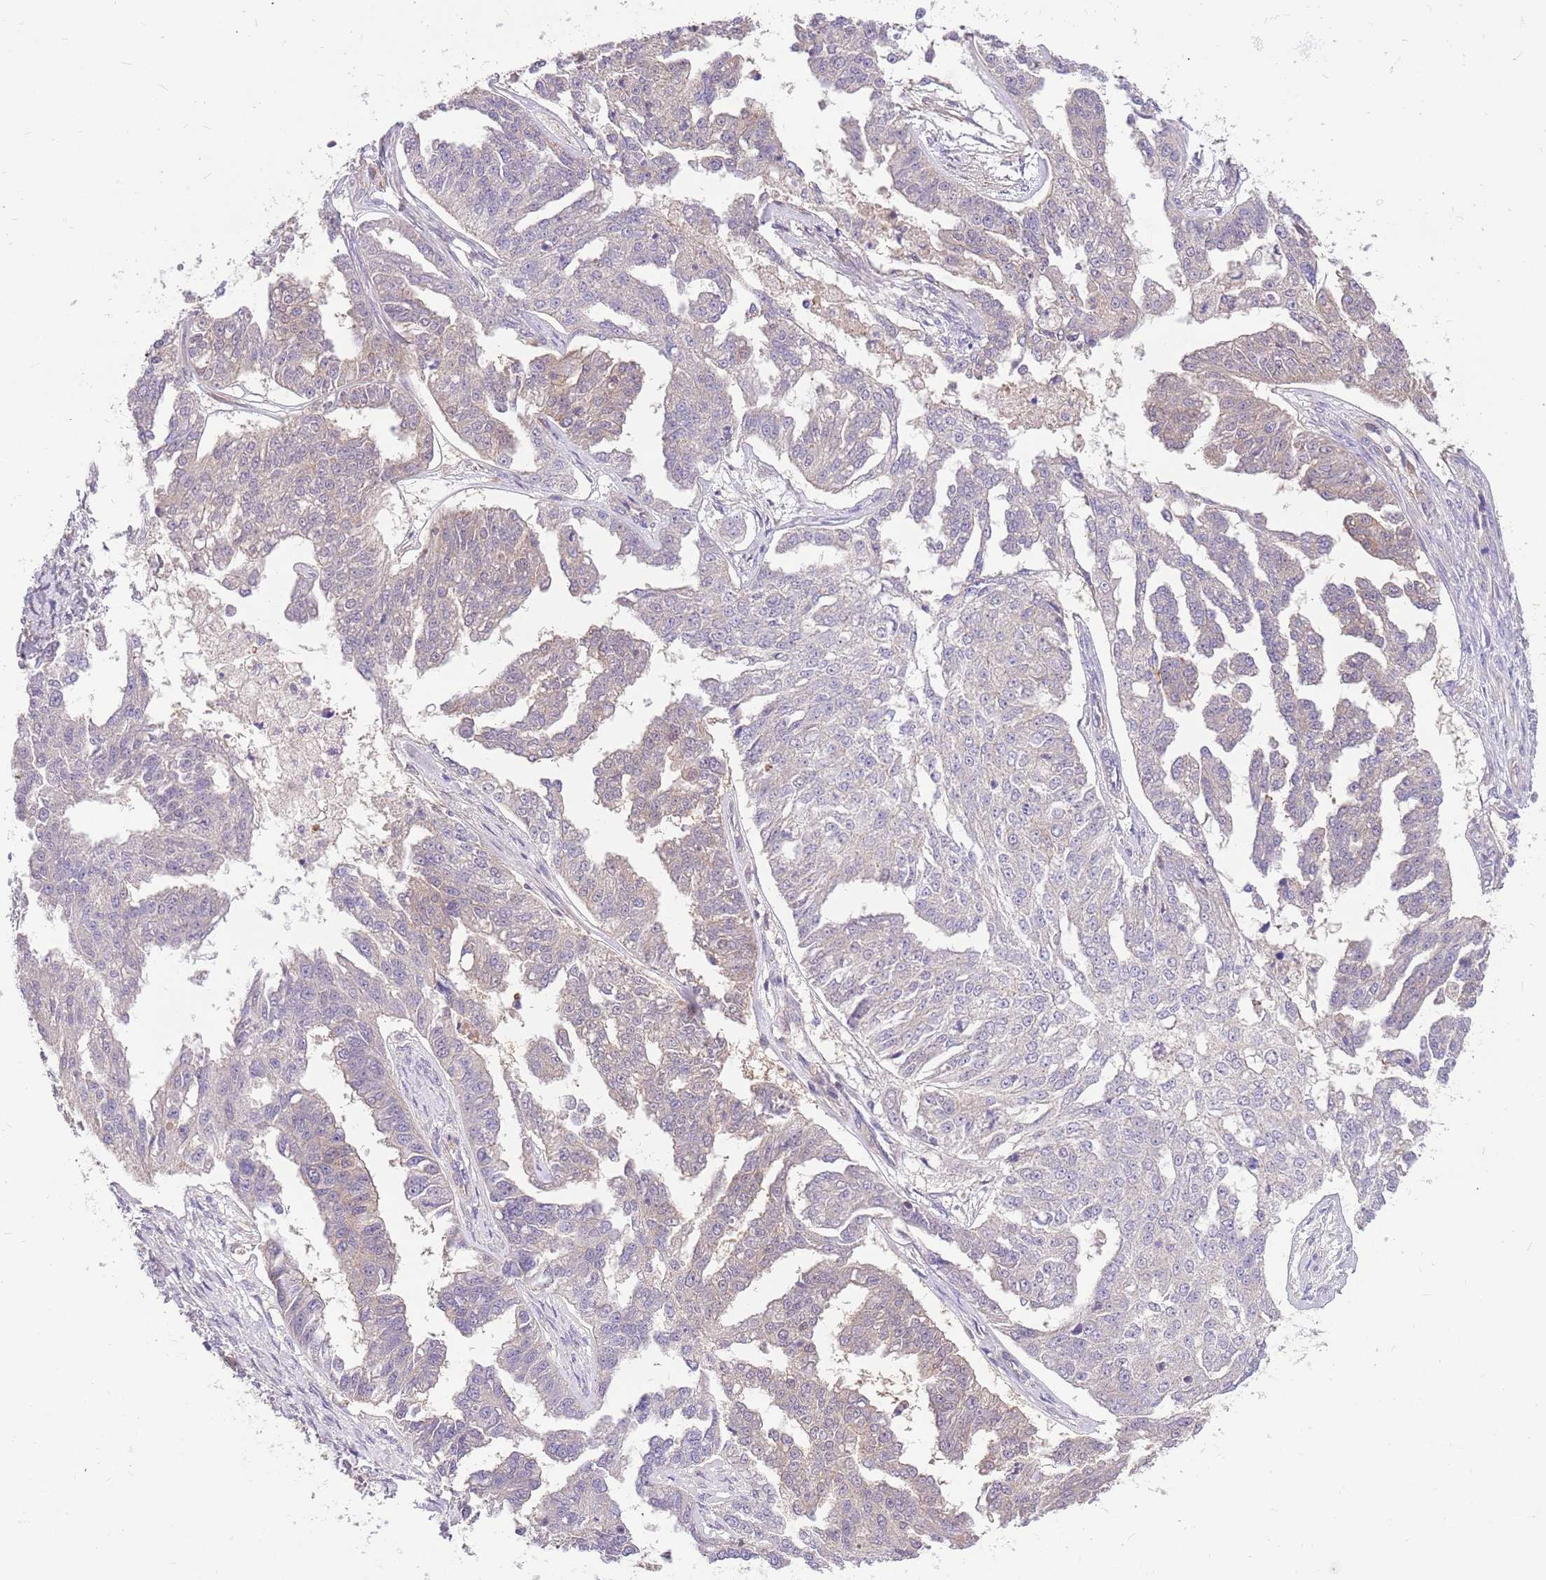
{"staining": {"intensity": "negative", "quantity": "none", "location": "none"}, "tissue": "ovarian cancer", "cell_type": "Tumor cells", "image_type": "cancer", "snomed": [{"axis": "morphology", "description": "Cystadenocarcinoma, serous, NOS"}, {"axis": "topography", "description": "Ovary"}], "caption": "Ovarian cancer stained for a protein using IHC exhibits no staining tumor cells.", "gene": "MVD", "patient": {"sex": "female", "age": 58}}